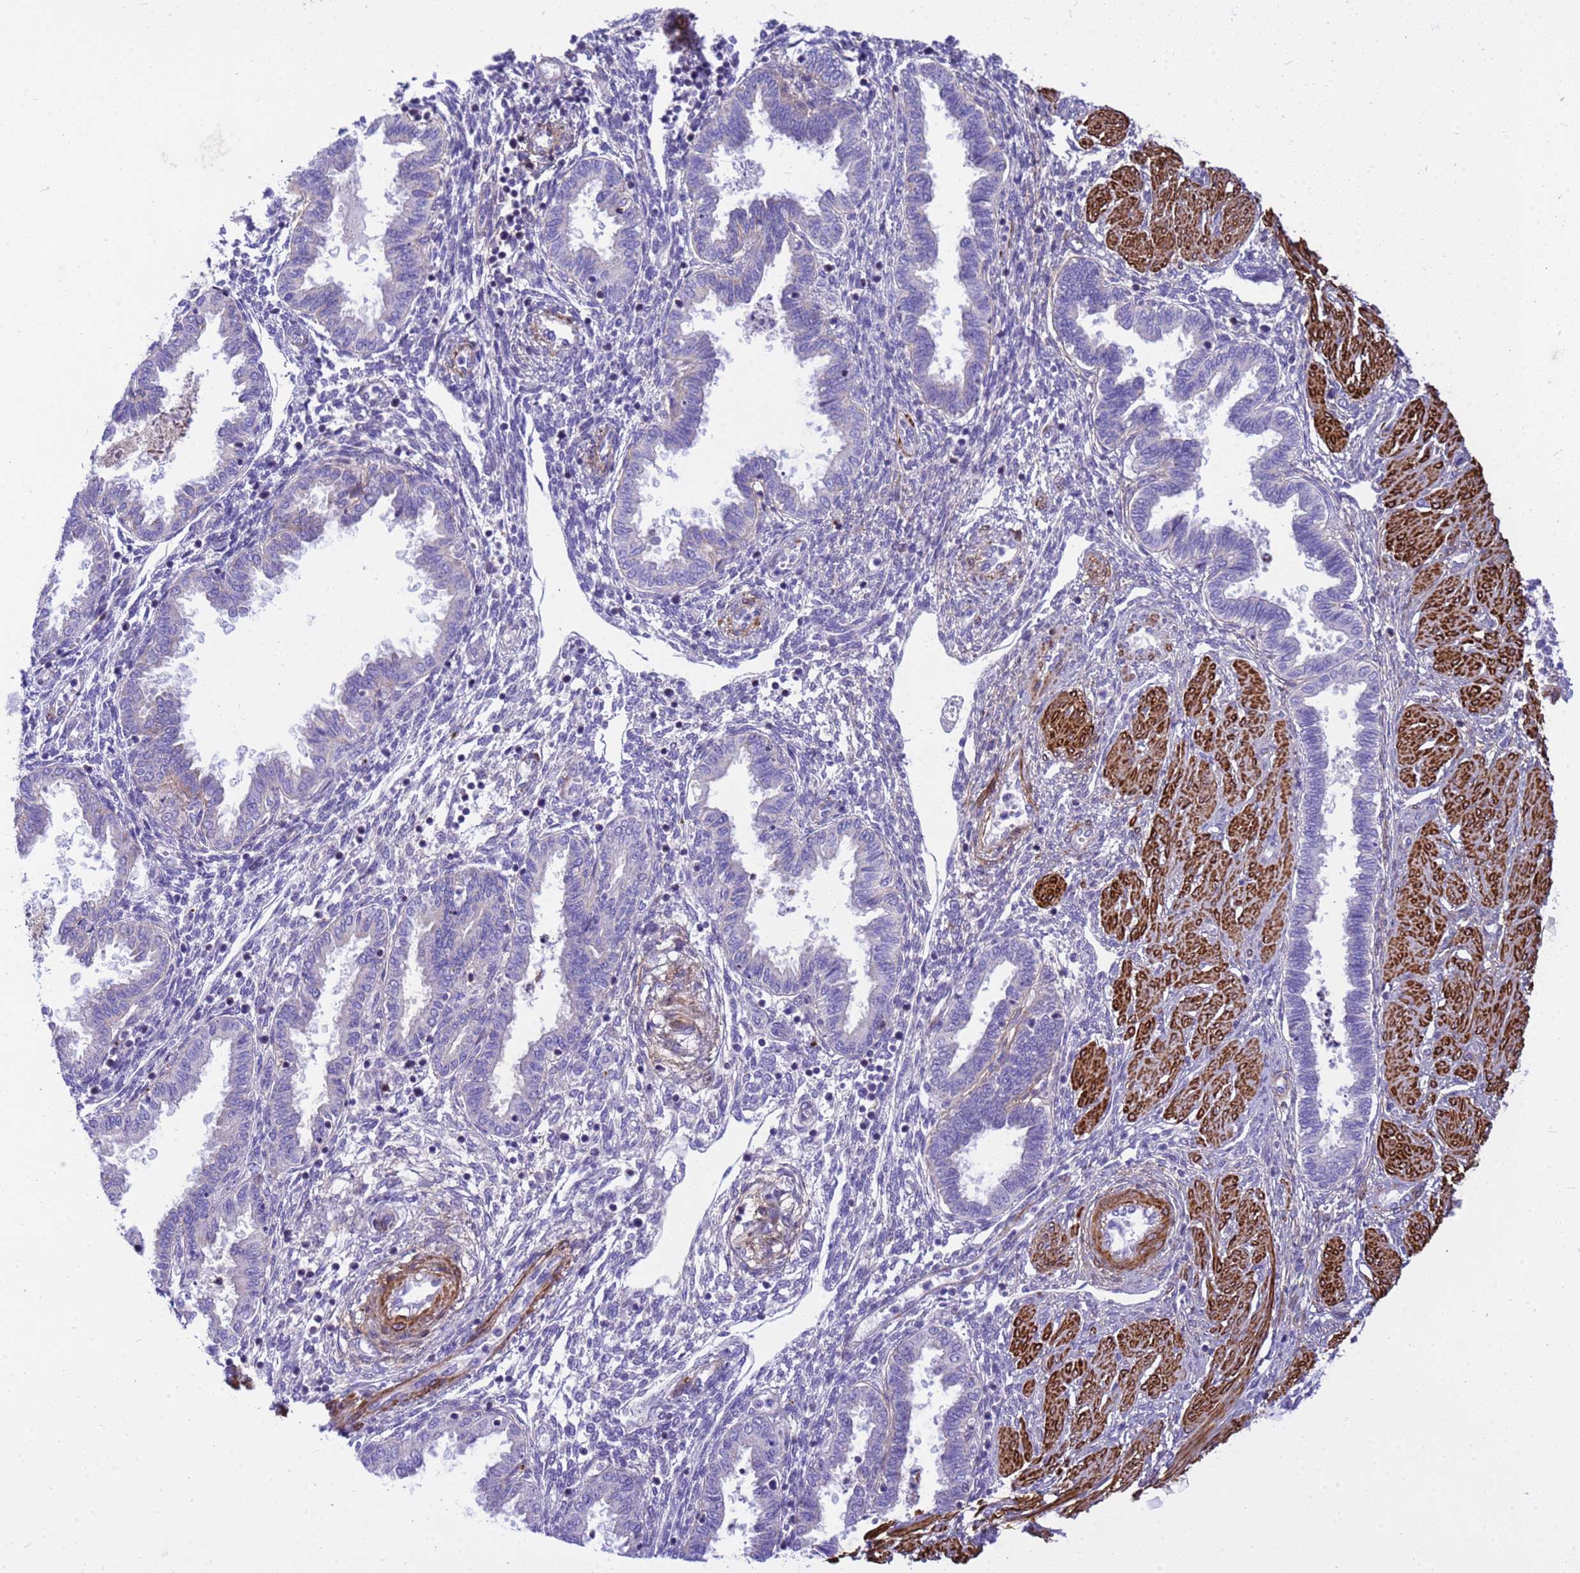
{"staining": {"intensity": "negative", "quantity": "none", "location": "none"}, "tissue": "endometrium", "cell_type": "Cells in endometrial stroma", "image_type": "normal", "snomed": [{"axis": "morphology", "description": "Normal tissue, NOS"}, {"axis": "topography", "description": "Endometrium"}], "caption": "A micrograph of endometrium stained for a protein demonstrates no brown staining in cells in endometrial stroma. The staining is performed using DAB brown chromogen with nuclei counter-stained in using hematoxylin.", "gene": "P2RX7", "patient": {"sex": "female", "age": 33}}